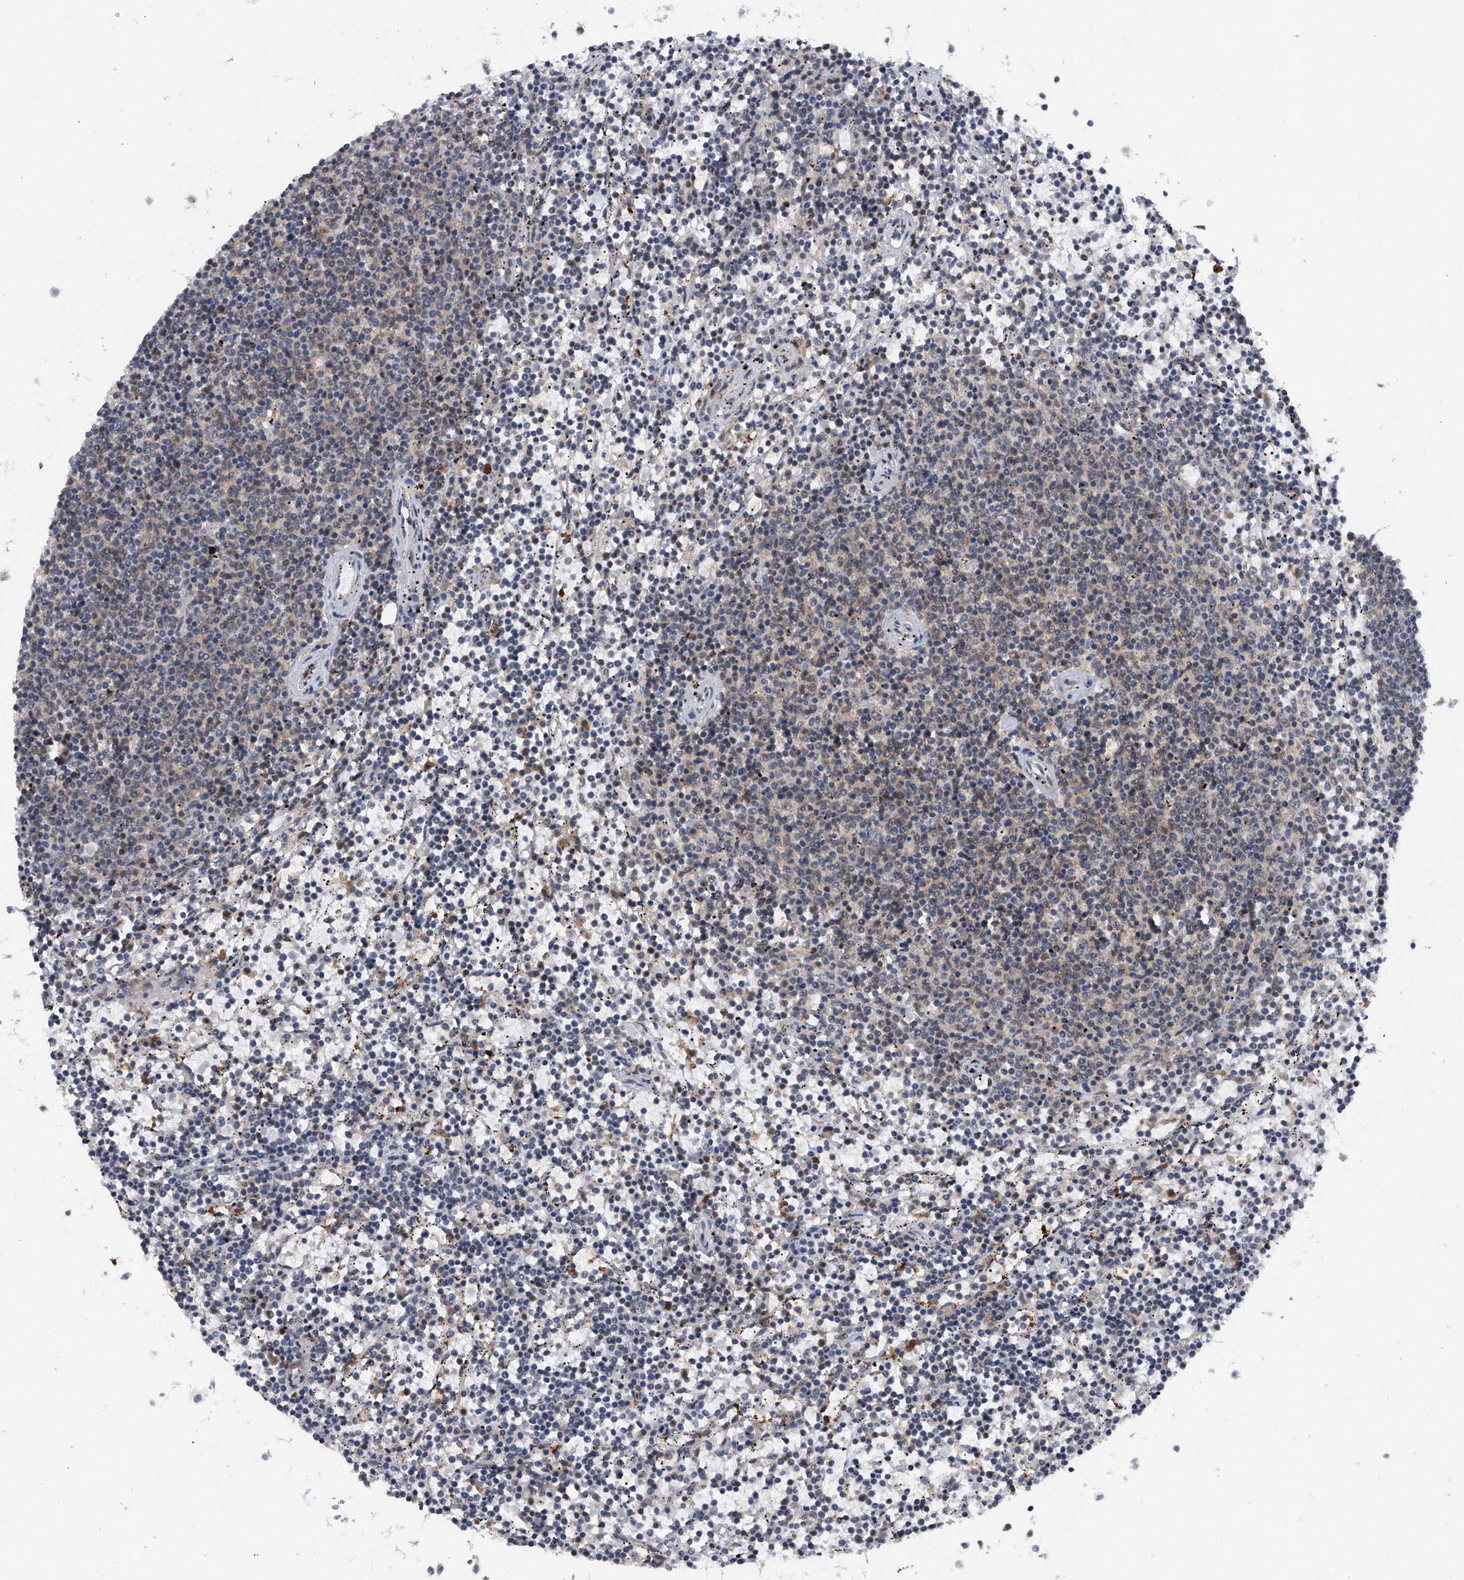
{"staining": {"intensity": "negative", "quantity": "none", "location": "none"}, "tissue": "lymphoma", "cell_type": "Tumor cells", "image_type": "cancer", "snomed": [{"axis": "morphology", "description": "Malignant lymphoma, non-Hodgkin's type, Low grade"}, {"axis": "topography", "description": "Spleen"}], "caption": "This is an immunohistochemistry (IHC) photomicrograph of low-grade malignant lymphoma, non-Hodgkin's type. There is no staining in tumor cells.", "gene": "VIRMA", "patient": {"sex": "female", "age": 50}}